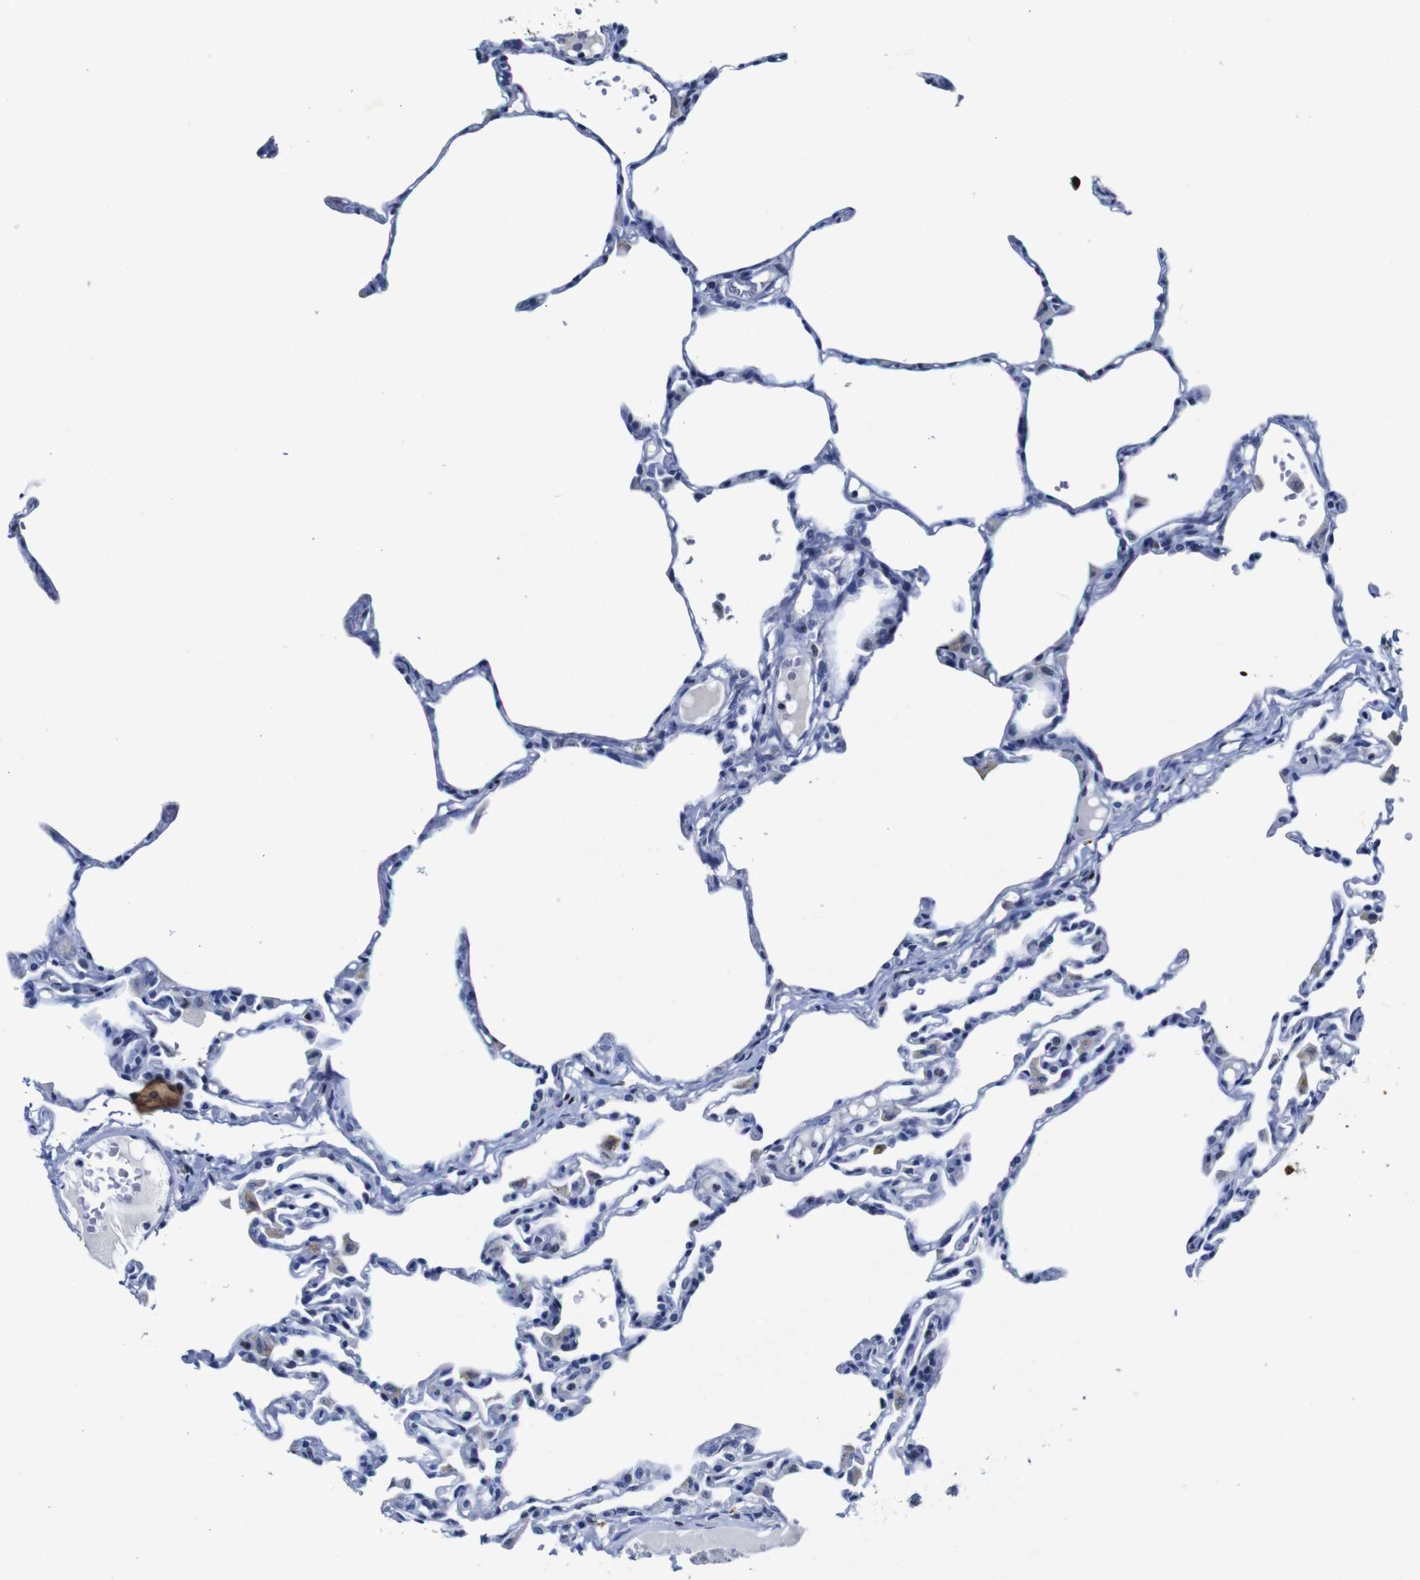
{"staining": {"intensity": "negative", "quantity": "none", "location": "none"}, "tissue": "lung", "cell_type": "Alveolar cells", "image_type": "normal", "snomed": [{"axis": "morphology", "description": "Normal tissue, NOS"}, {"axis": "topography", "description": "Lung"}], "caption": "Immunohistochemical staining of unremarkable lung displays no significant staining in alveolar cells. The staining is performed using DAB (3,3'-diaminobenzidine) brown chromogen with nuclei counter-stained in using hematoxylin.", "gene": "FOSL2", "patient": {"sex": "female", "age": 49}}